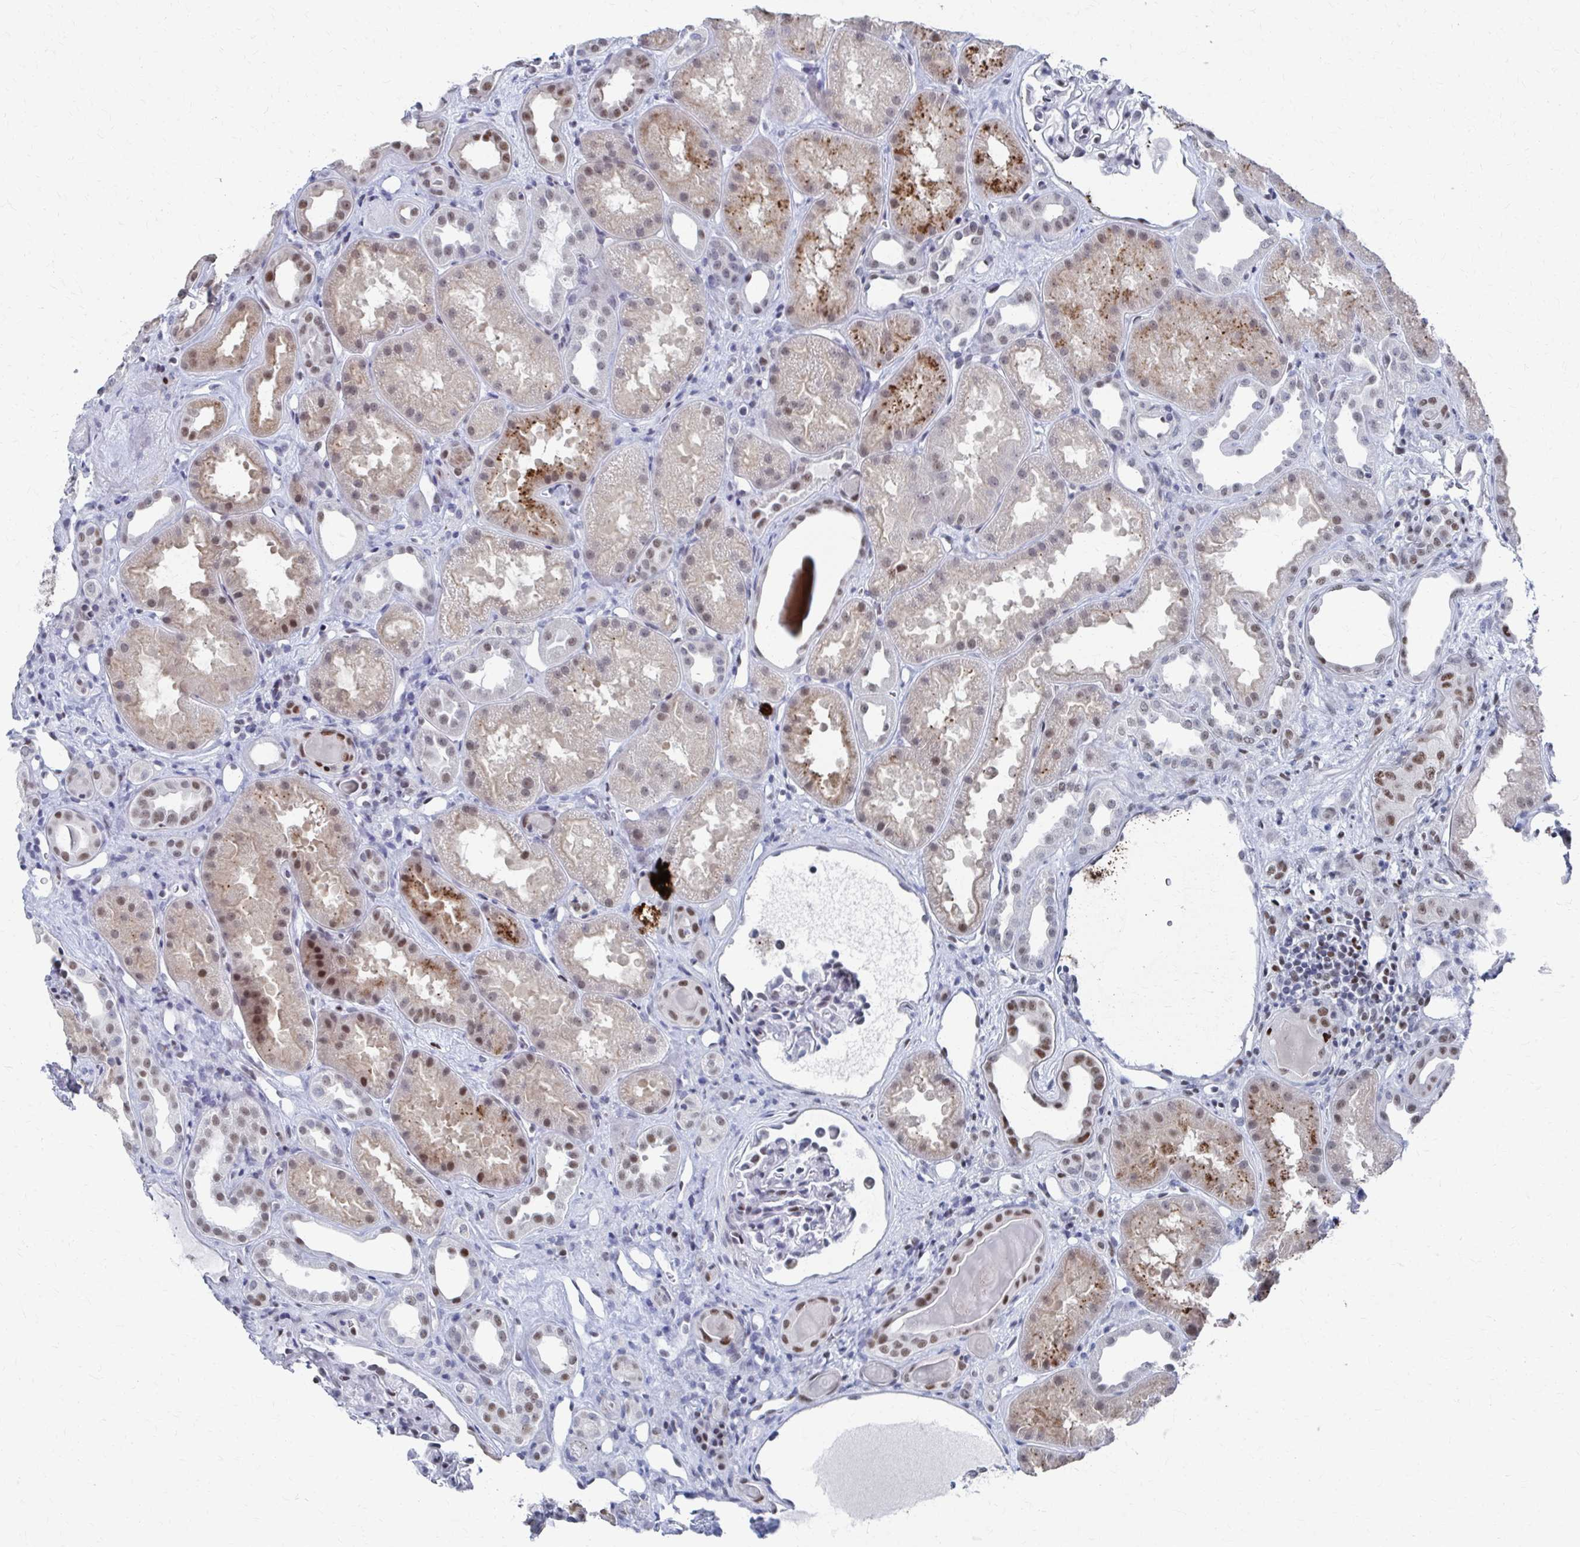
{"staining": {"intensity": "weak", "quantity": "<25%", "location": "nuclear"}, "tissue": "kidney", "cell_type": "Cells in glomeruli", "image_type": "normal", "snomed": [{"axis": "morphology", "description": "Normal tissue, NOS"}, {"axis": "topography", "description": "Kidney"}], "caption": "Immunohistochemistry (IHC) image of unremarkable kidney: human kidney stained with DAB demonstrates no significant protein staining in cells in glomeruli.", "gene": "CDIN1", "patient": {"sex": "male", "age": 61}}